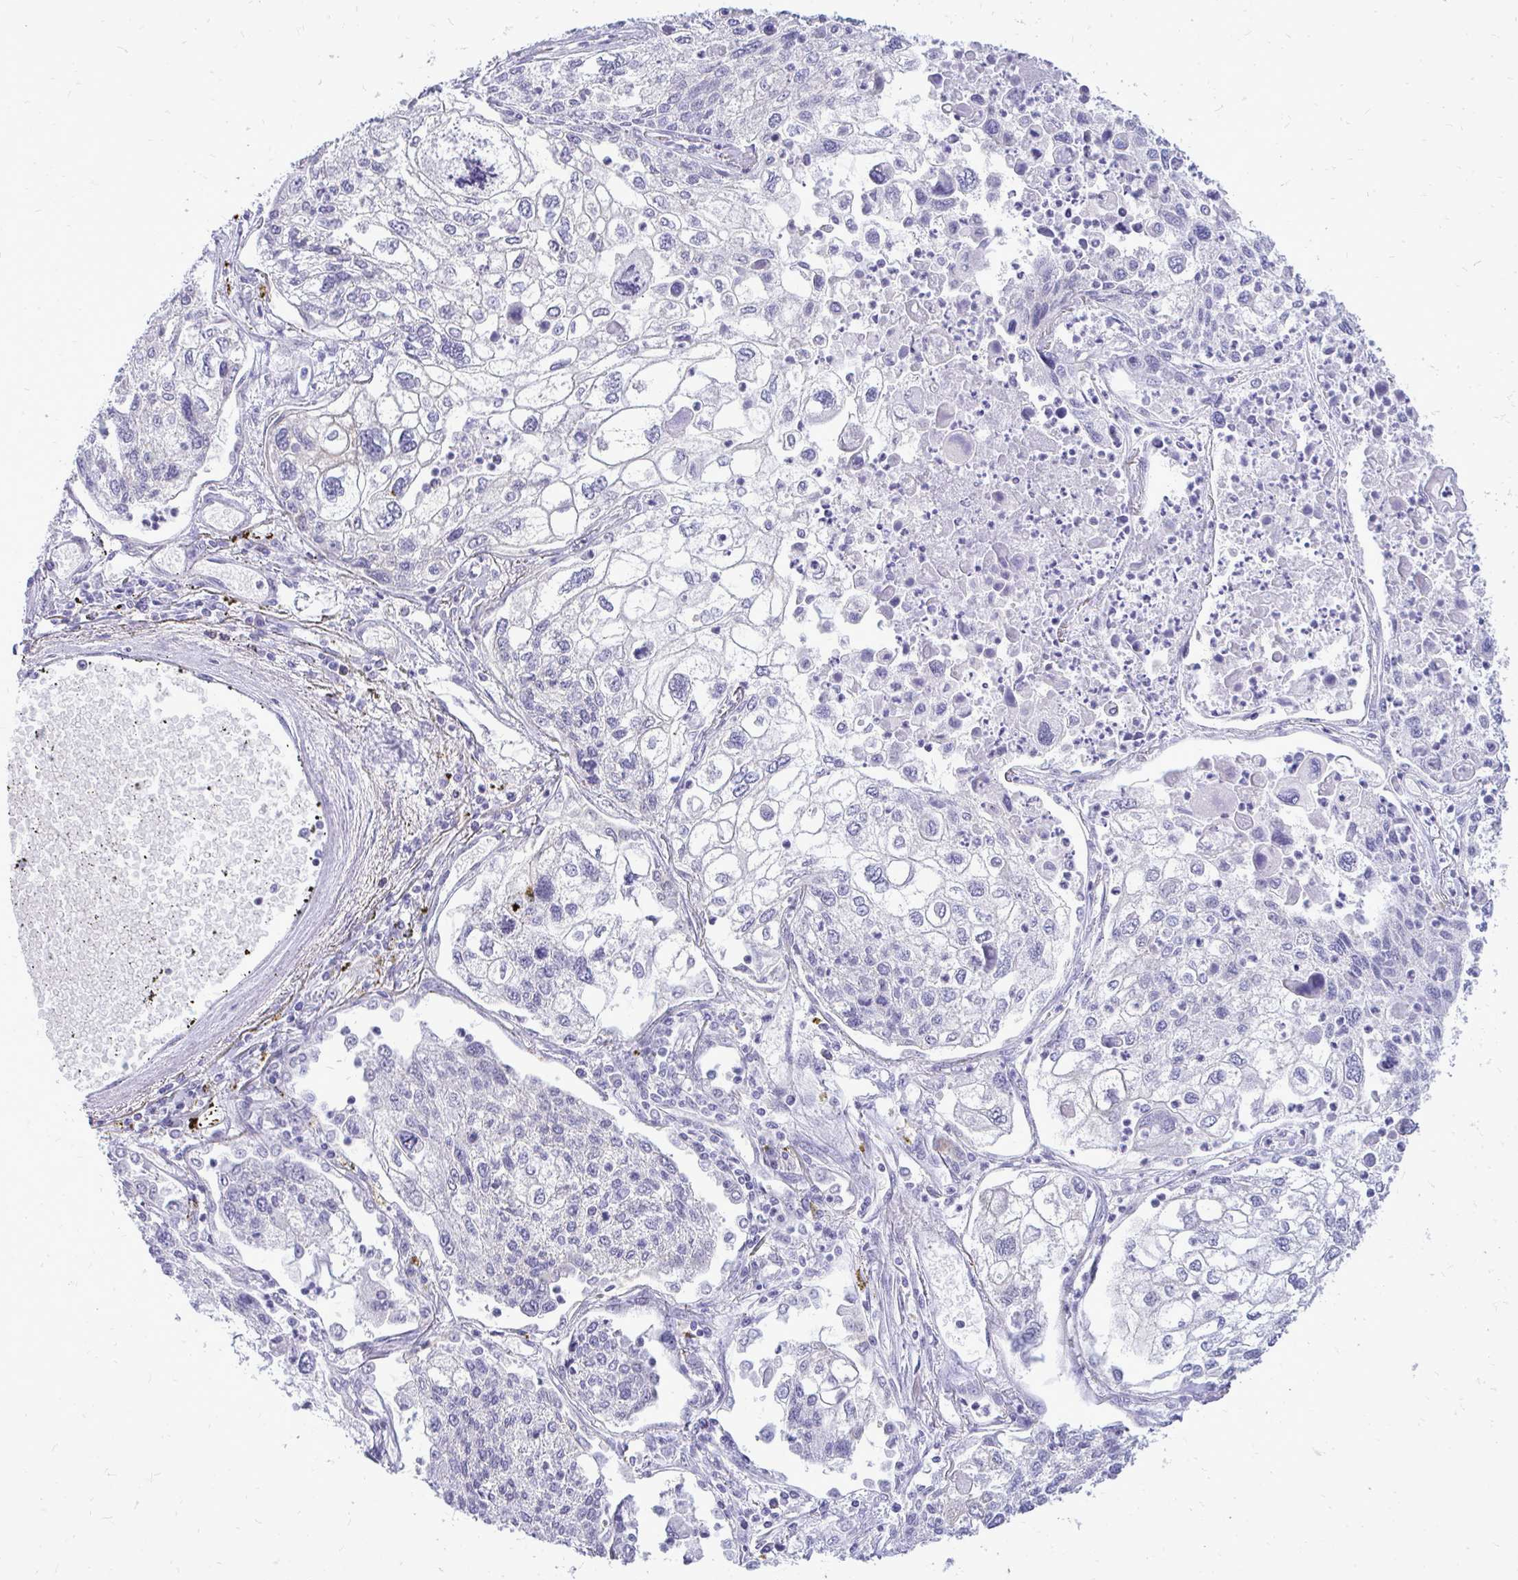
{"staining": {"intensity": "negative", "quantity": "none", "location": "none"}, "tissue": "lung cancer", "cell_type": "Tumor cells", "image_type": "cancer", "snomed": [{"axis": "morphology", "description": "Squamous cell carcinoma, NOS"}, {"axis": "topography", "description": "Lung"}], "caption": "High power microscopy micrograph of an immunohistochemistry (IHC) micrograph of lung cancer, revealing no significant positivity in tumor cells.", "gene": "SPTBN2", "patient": {"sex": "male", "age": 74}}